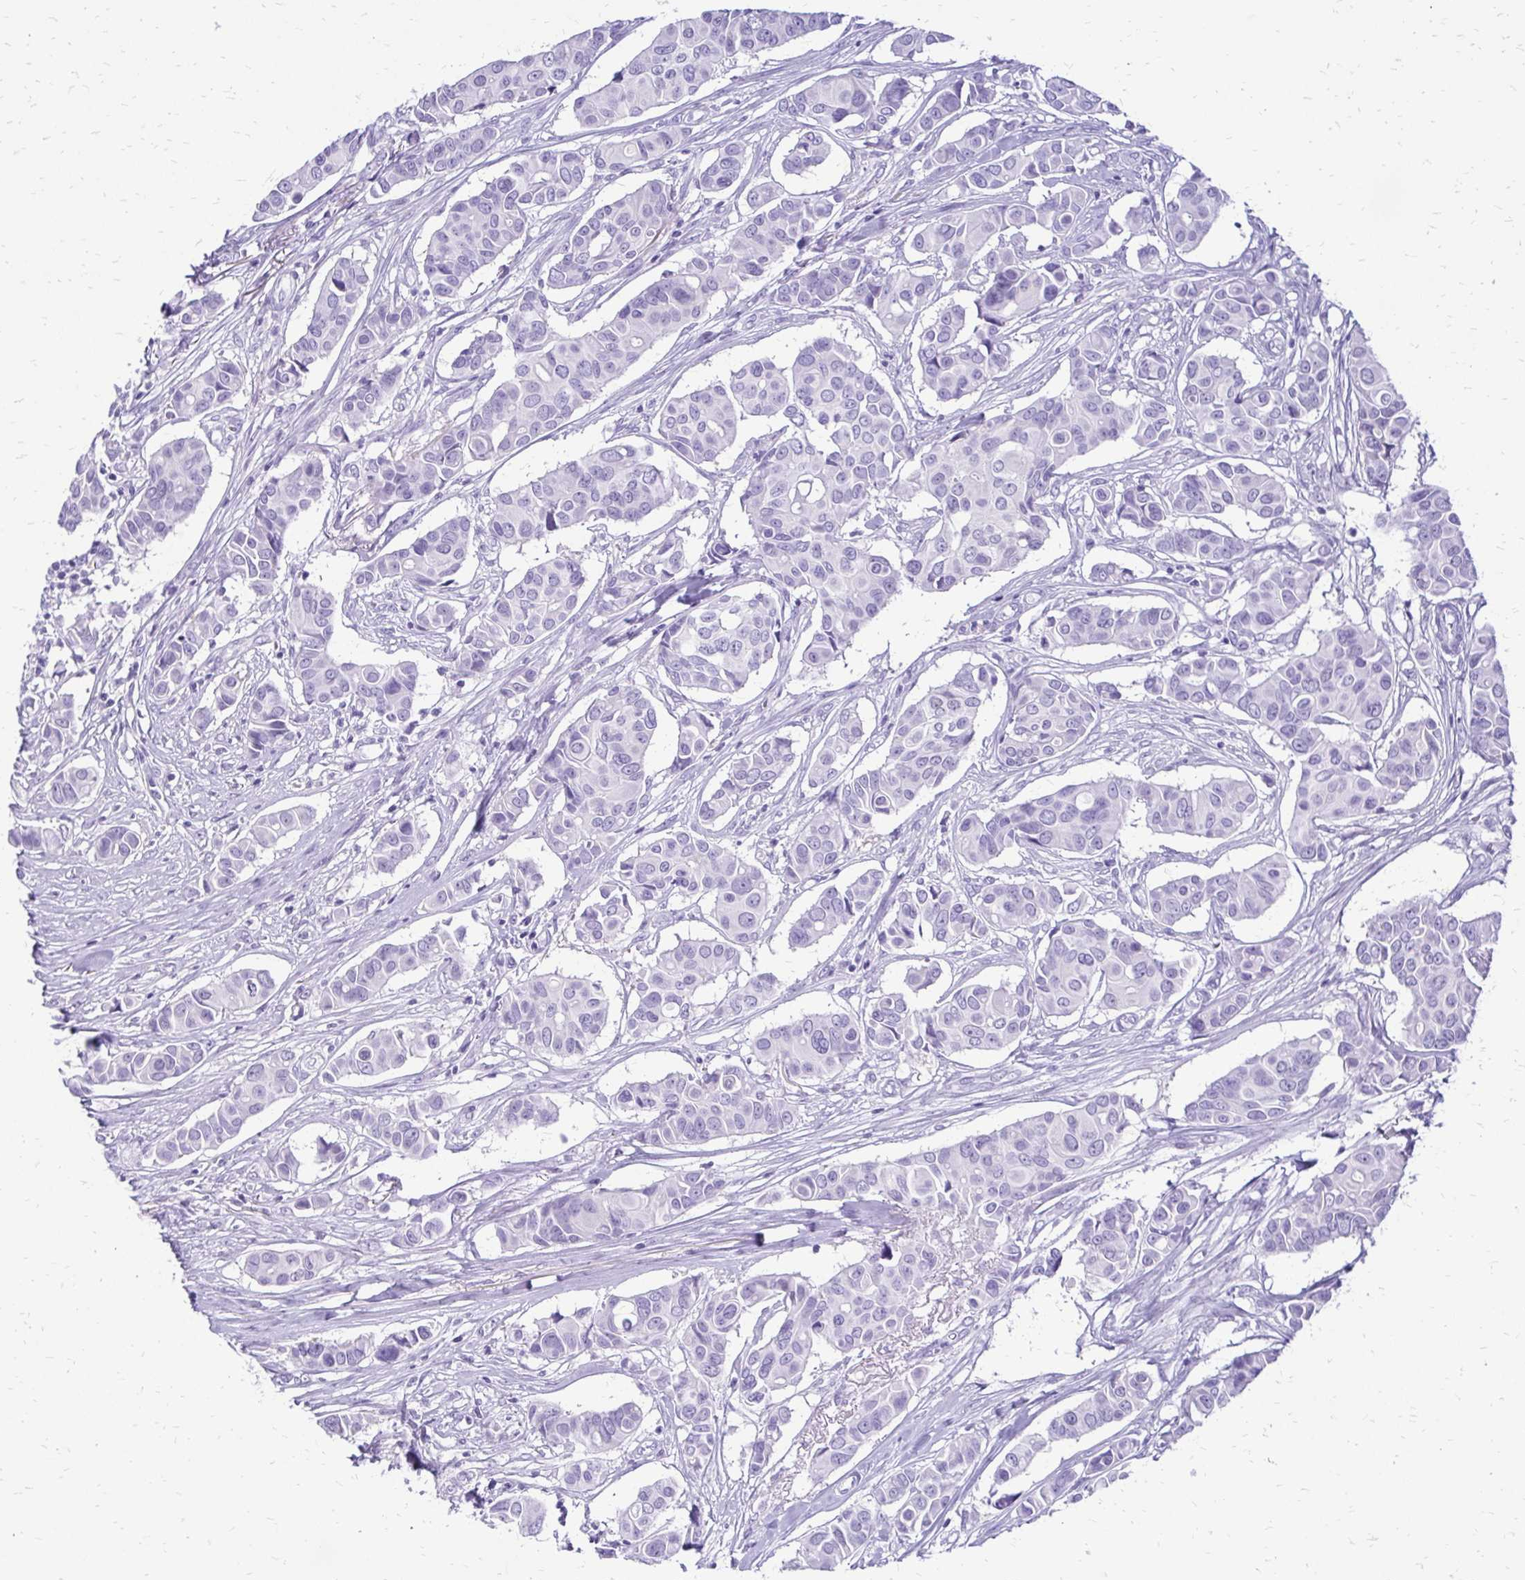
{"staining": {"intensity": "negative", "quantity": "none", "location": "none"}, "tissue": "breast cancer", "cell_type": "Tumor cells", "image_type": "cancer", "snomed": [{"axis": "morphology", "description": "Normal tissue, NOS"}, {"axis": "morphology", "description": "Duct carcinoma"}, {"axis": "topography", "description": "Skin"}, {"axis": "topography", "description": "Breast"}], "caption": "Immunohistochemistry (IHC) micrograph of breast cancer (invasive ductal carcinoma) stained for a protein (brown), which reveals no staining in tumor cells.", "gene": "SLC32A1", "patient": {"sex": "female", "age": 54}}